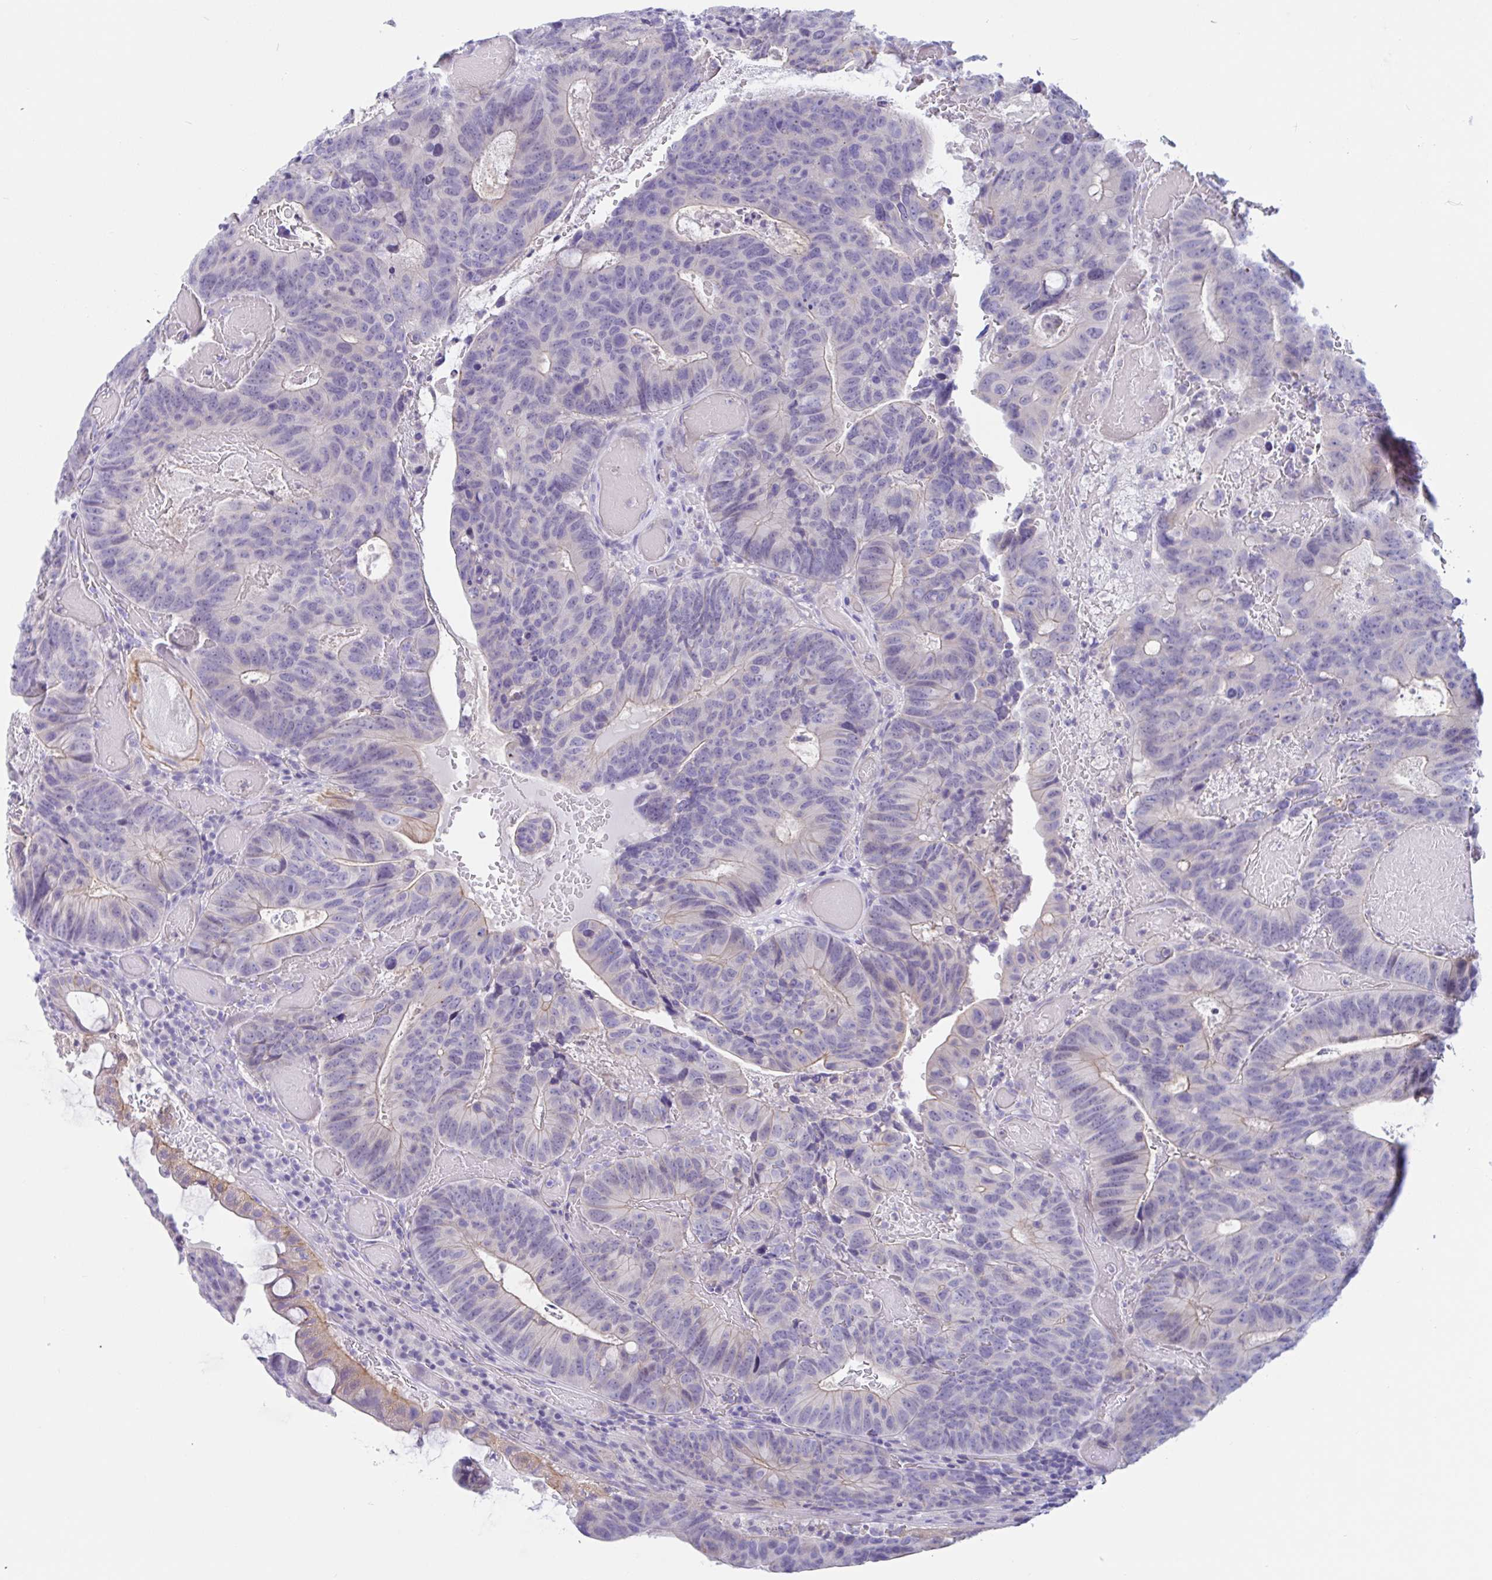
{"staining": {"intensity": "weak", "quantity": "<25%", "location": "cytoplasmic/membranous"}, "tissue": "colorectal cancer", "cell_type": "Tumor cells", "image_type": "cancer", "snomed": [{"axis": "morphology", "description": "Adenocarcinoma, NOS"}, {"axis": "topography", "description": "Colon"}], "caption": "This photomicrograph is of adenocarcinoma (colorectal) stained with immunohistochemistry (IHC) to label a protein in brown with the nuclei are counter-stained blue. There is no positivity in tumor cells. (DAB (3,3'-diaminobenzidine) IHC visualized using brightfield microscopy, high magnification).", "gene": "OR6N2", "patient": {"sex": "male", "age": 87}}